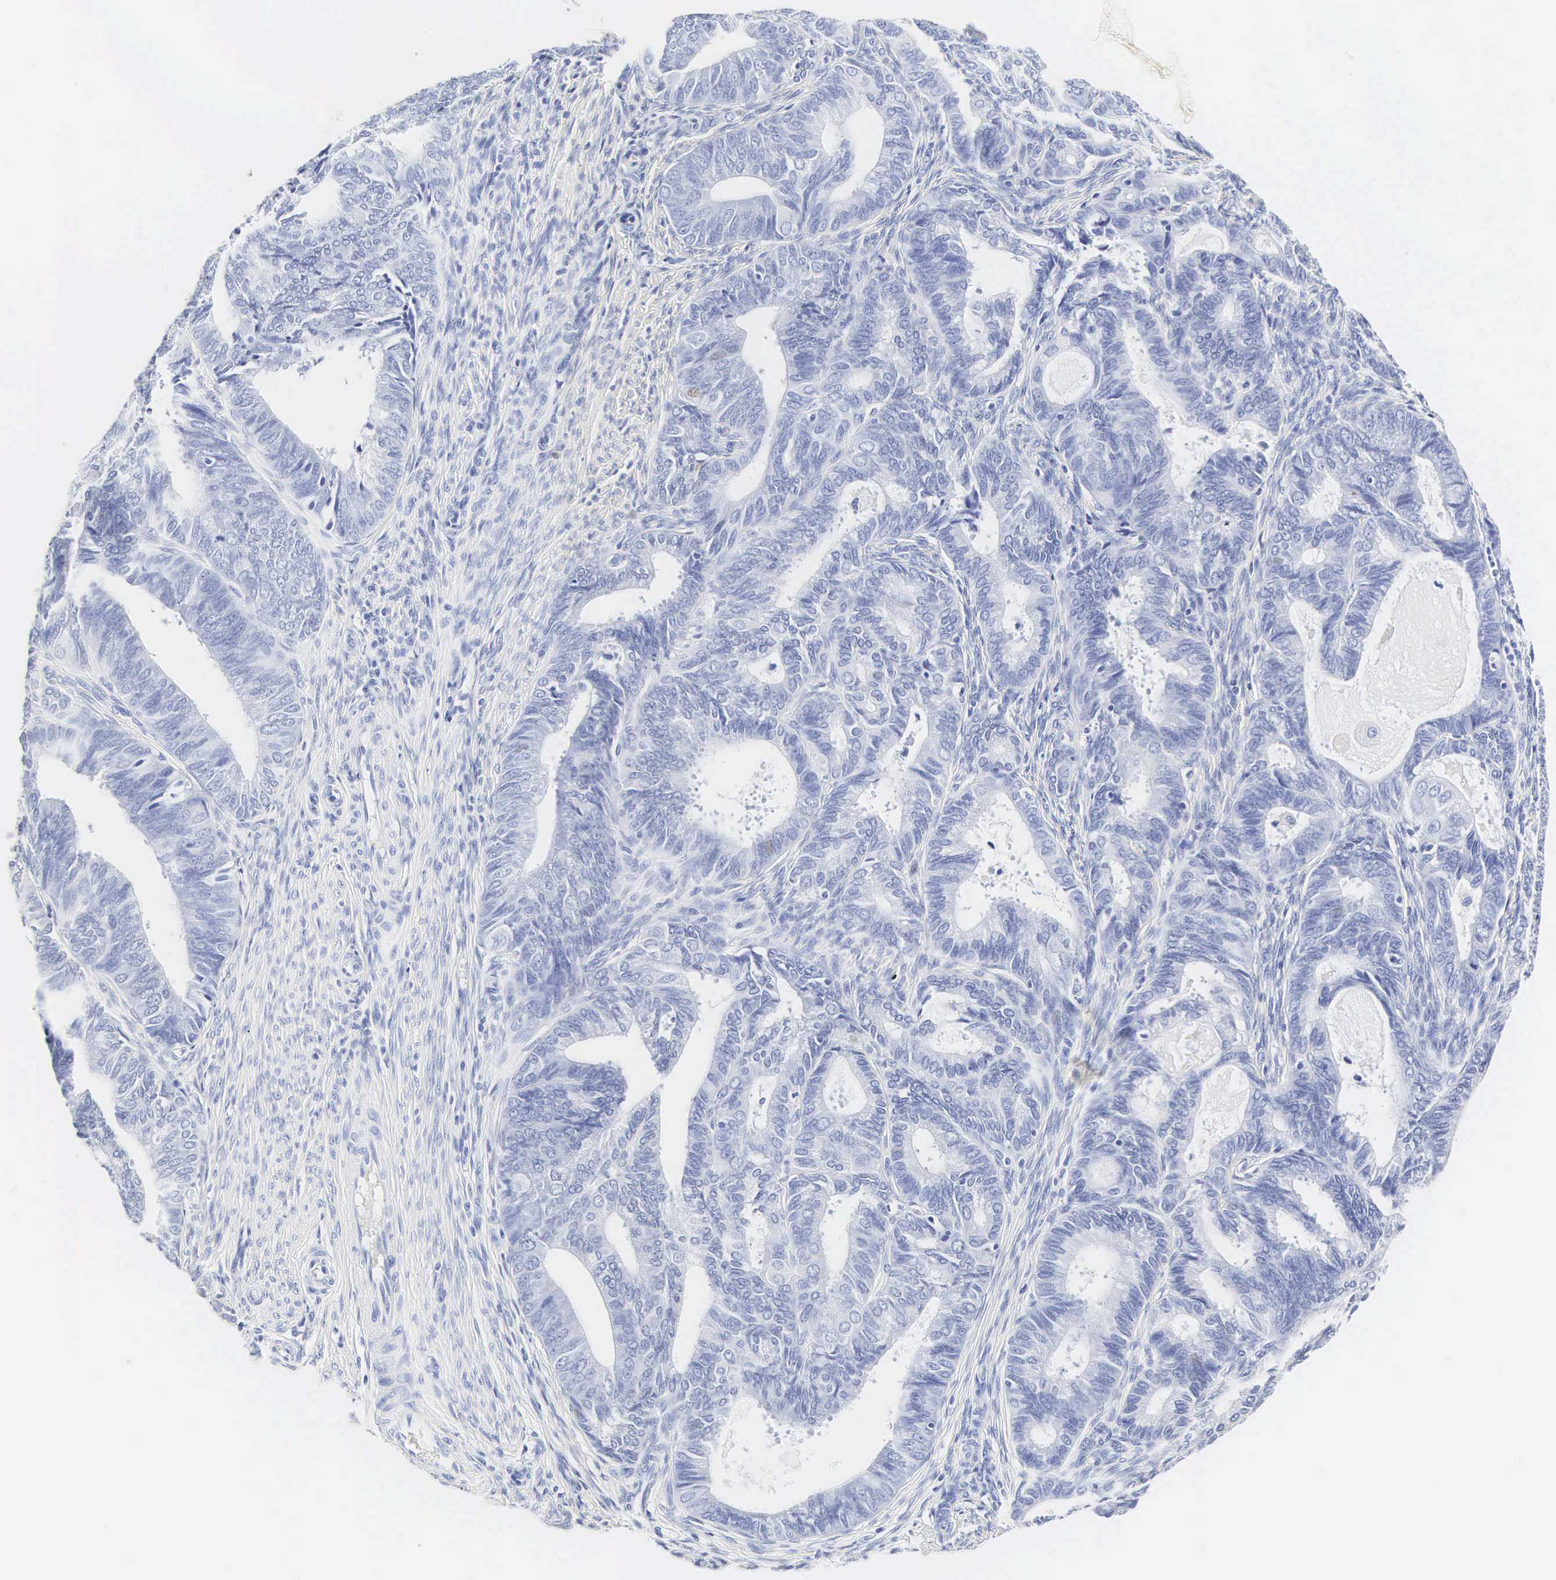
{"staining": {"intensity": "negative", "quantity": "none", "location": "none"}, "tissue": "endometrial cancer", "cell_type": "Tumor cells", "image_type": "cancer", "snomed": [{"axis": "morphology", "description": "Adenocarcinoma, NOS"}, {"axis": "topography", "description": "Endometrium"}], "caption": "This micrograph is of adenocarcinoma (endometrial) stained with immunohistochemistry to label a protein in brown with the nuclei are counter-stained blue. There is no staining in tumor cells. (DAB (3,3'-diaminobenzidine) immunohistochemistry with hematoxylin counter stain).", "gene": "INS", "patient": {"sex": "female", "age": 63}}